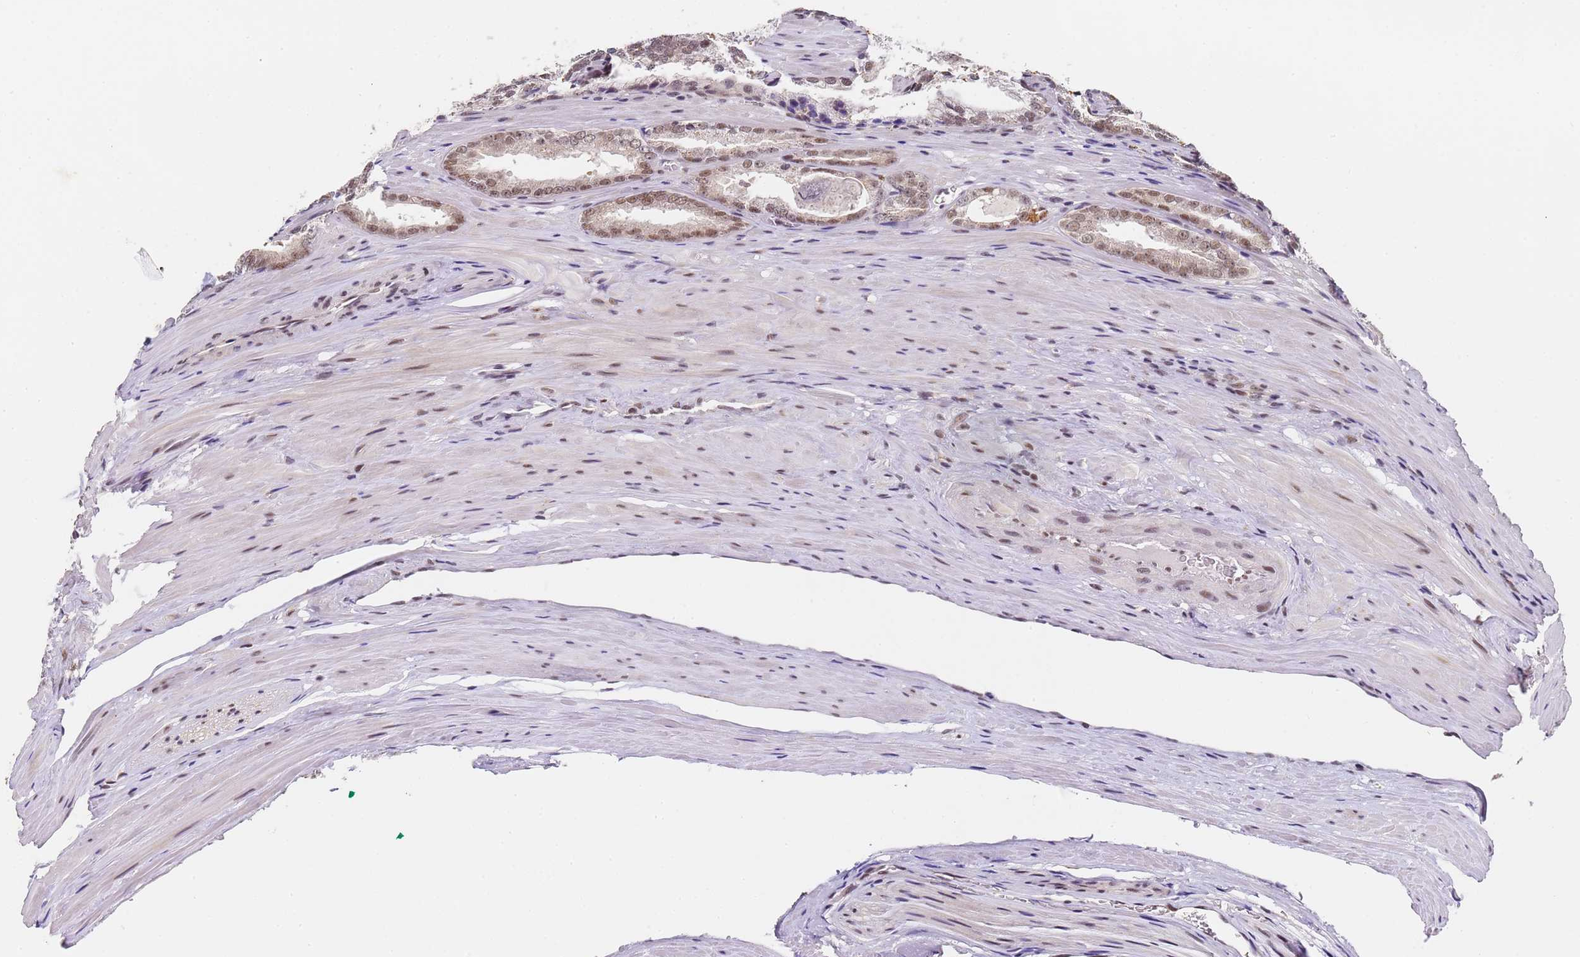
{"staining": {"intensity": "negative", "quantity": "none", "location": "none"}, "tissue": "prostate cancer", "cell_type": "Tumor cells", "image_type": "cancer", "snomed": [{"axis": "morphology", "description": "Adenocarcinoma, Low grade"}, {"axis": "topography", "description": "Prostate"}], "caption": "Tumor cells are negative for protein expression in human prostate cancer (adenocarcinoma (low-grade)).", "gene": "FNBP4", "patient": {"sex": "male", "age": 54}}